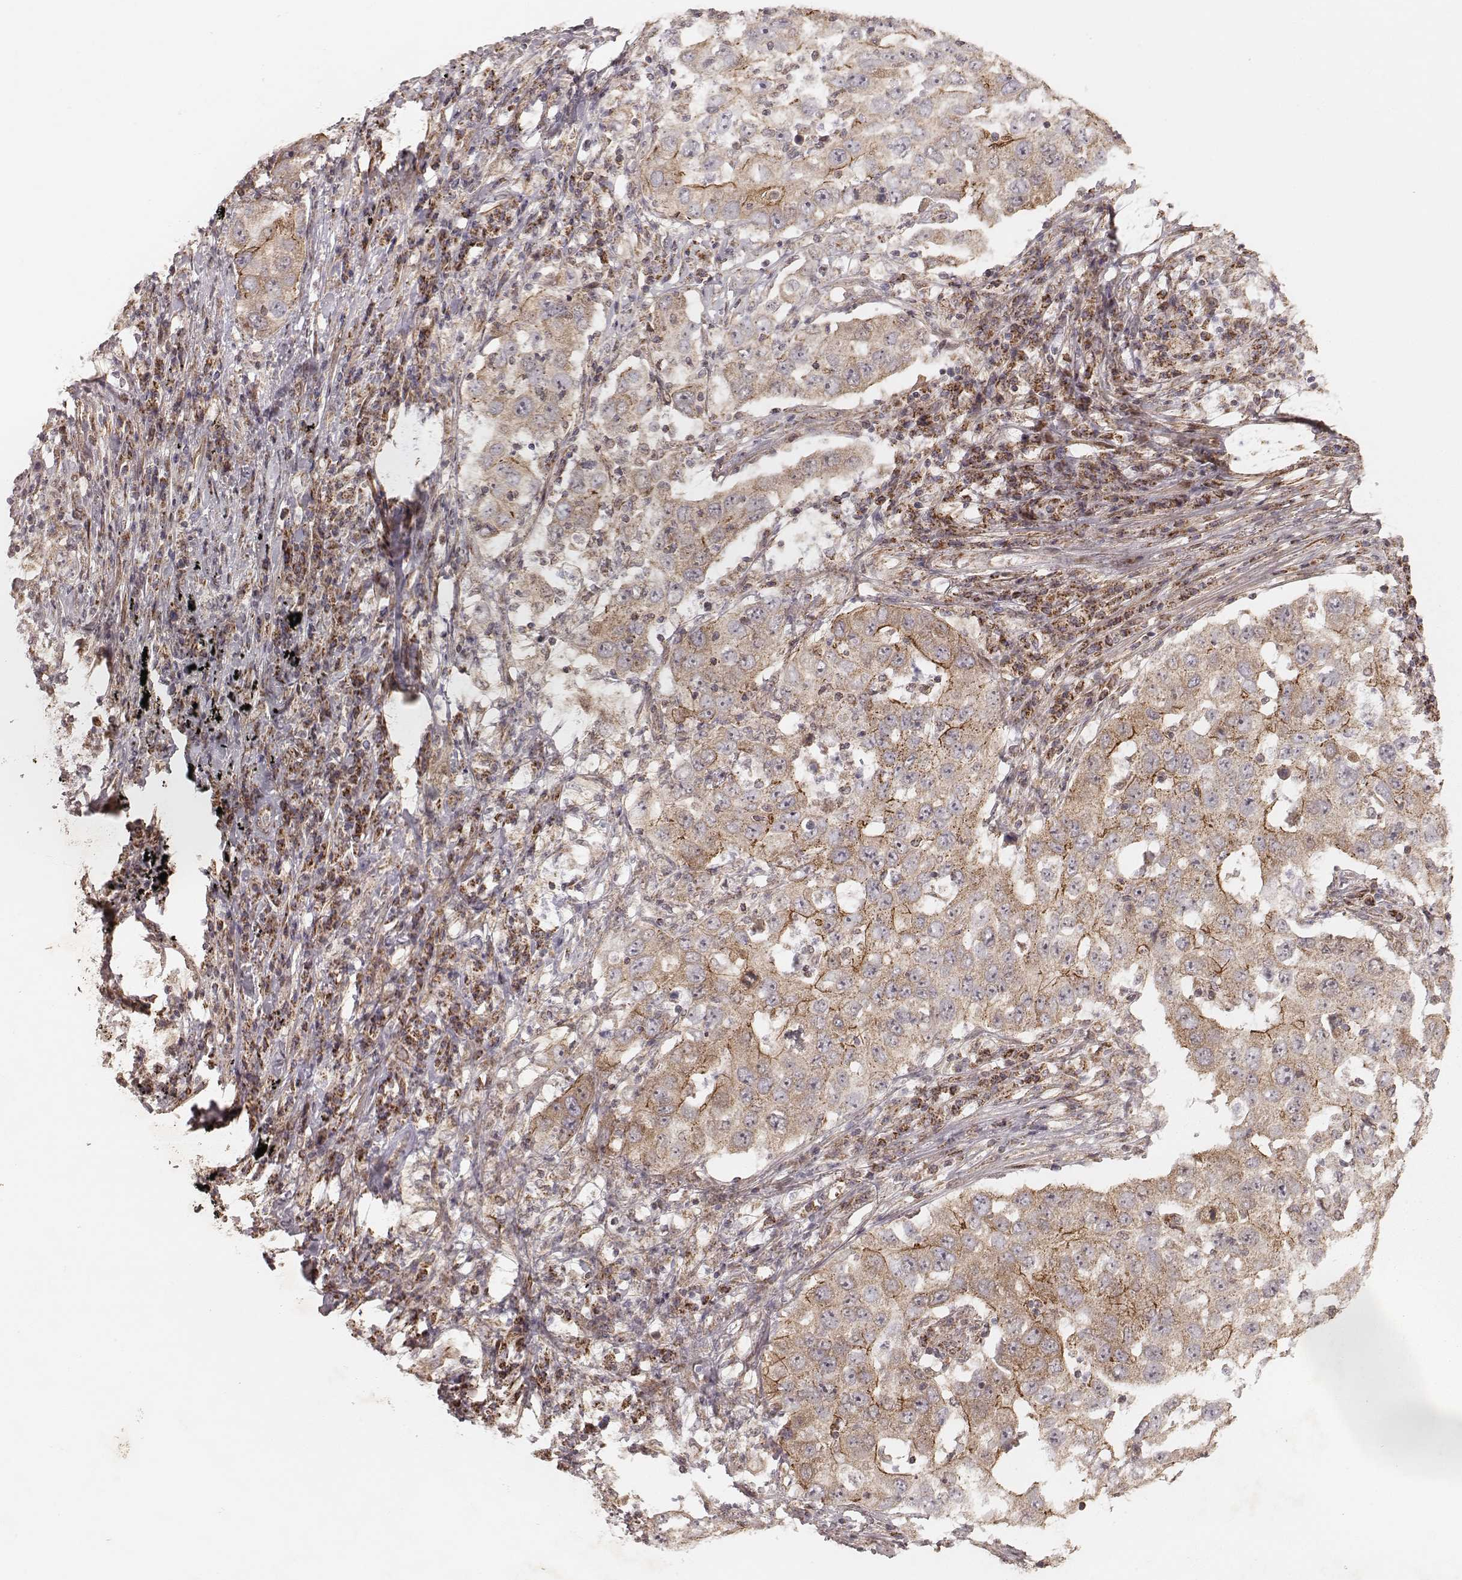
{"staining": {"intensity": "weak", "quantity": ">75%", "location": "cytoplasmic/membranous"}, "tissue": "lung cancer", "cell_type": "Tumor cells", "image_type": "cancer", "snomed": [{"axis": "morphology", "description": "Adenocarcinoma, NOS"}, {"axis": "topography", "description": "Lung"}], "caption": "An image showing weak cytoplasmic/membranous expression in approximately >75% of tumor cells in lung adenocarcinoma, as visualized by brown immunohistochemical staining.", "gene": "NDUFA7", "patient": {"sex": "male", "age": 73}}